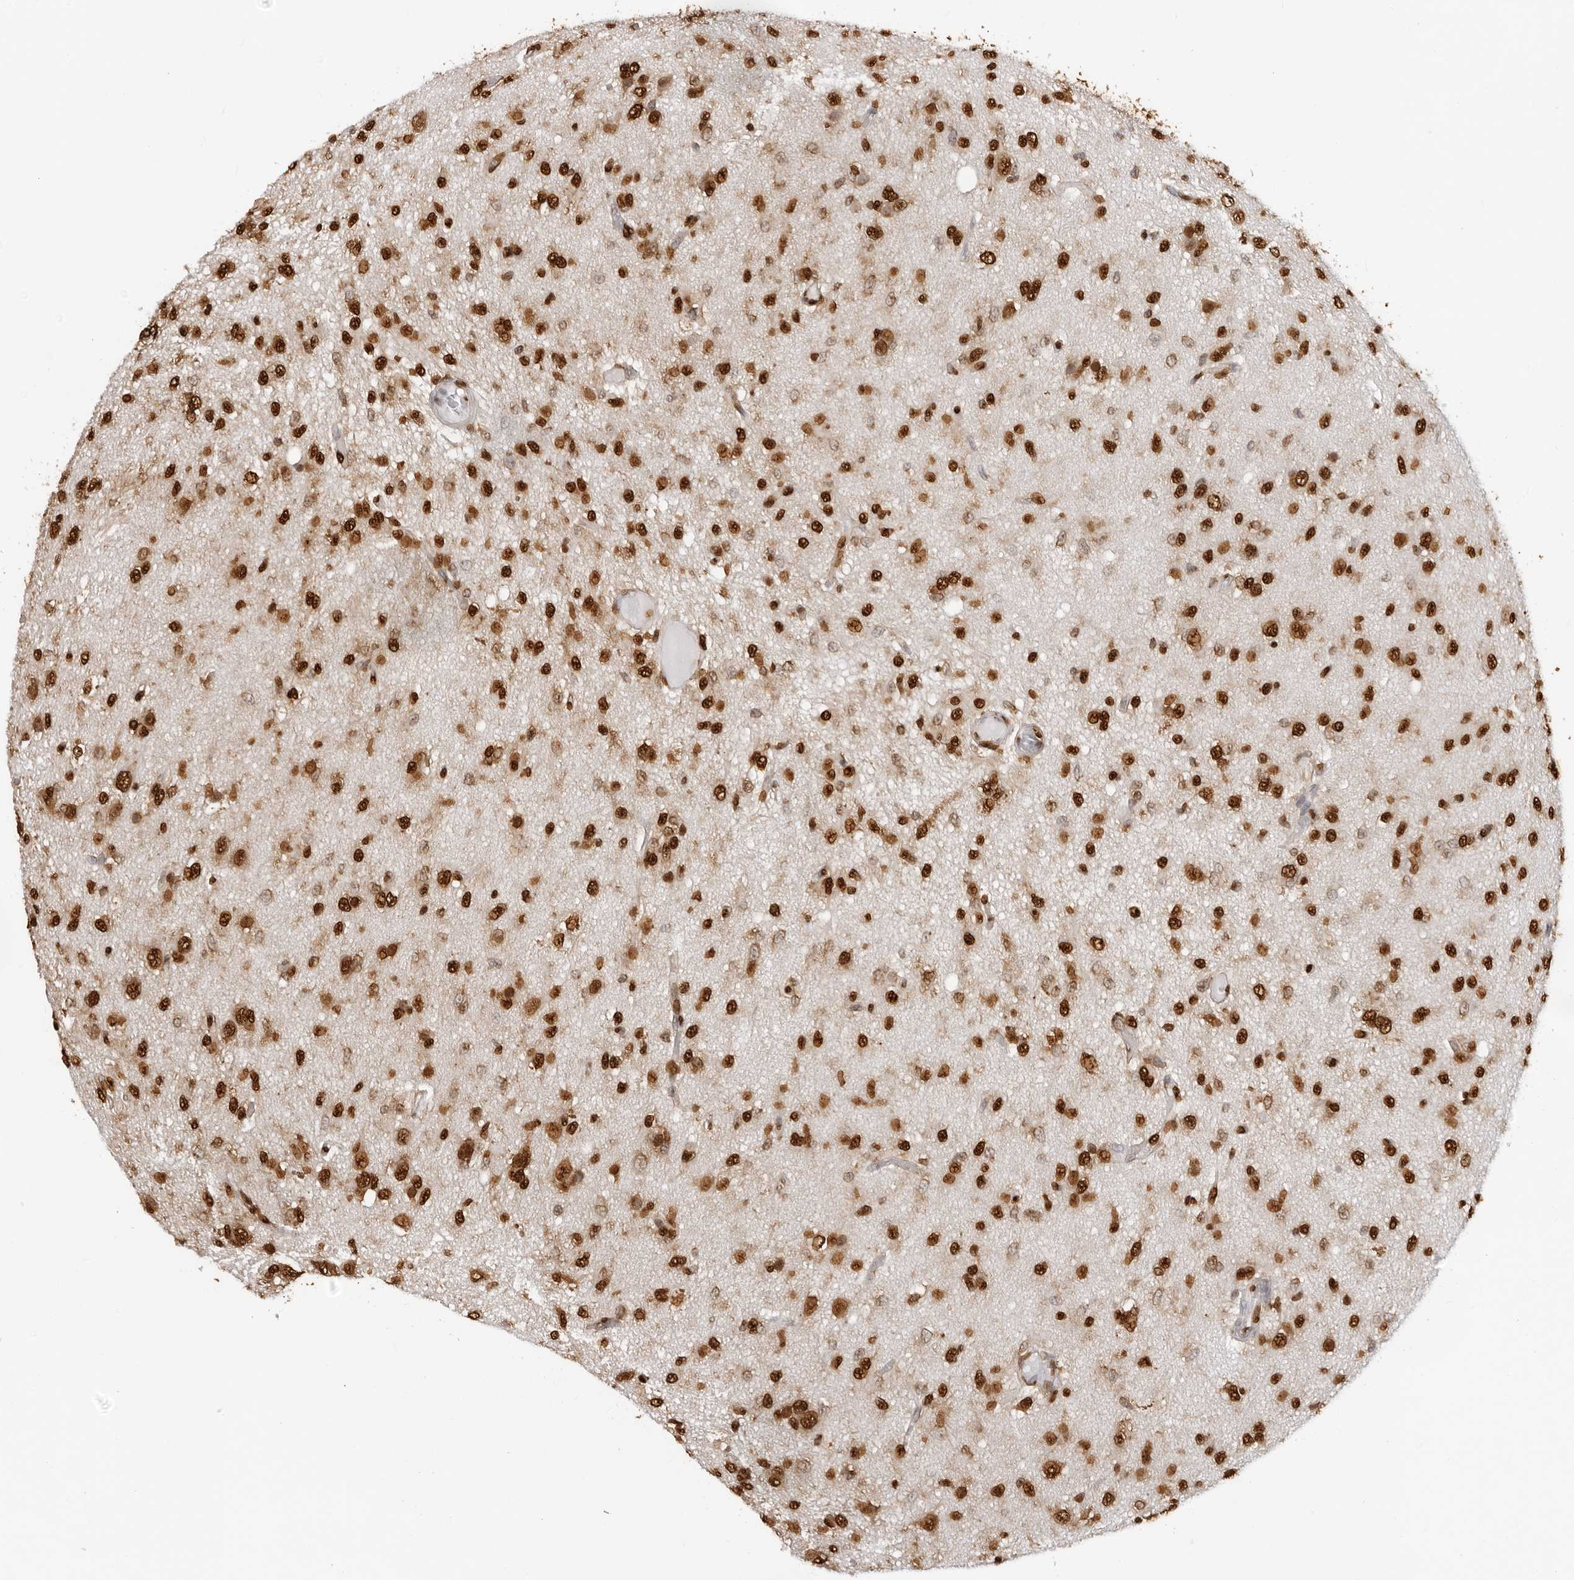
{"staining": {"intensity": "strong", "quantity": ">75%", "location": "nuclear"}, "tissue": "glioma", "cell_type": "Tumor cells", "image_type": "cancer", "snomed": [{"axis": "morphology", "description": "Glioma, malignant, High grade"}, {"axis": "topography", "description": "Brain"}], "caption": "The photomicrograph demonstrates a brown stain indicating the presence of a protein in the nuclear of tumor cells in glioma.", "gene": "ZFP91", "patient": {"sex": "female", "age": 59}}